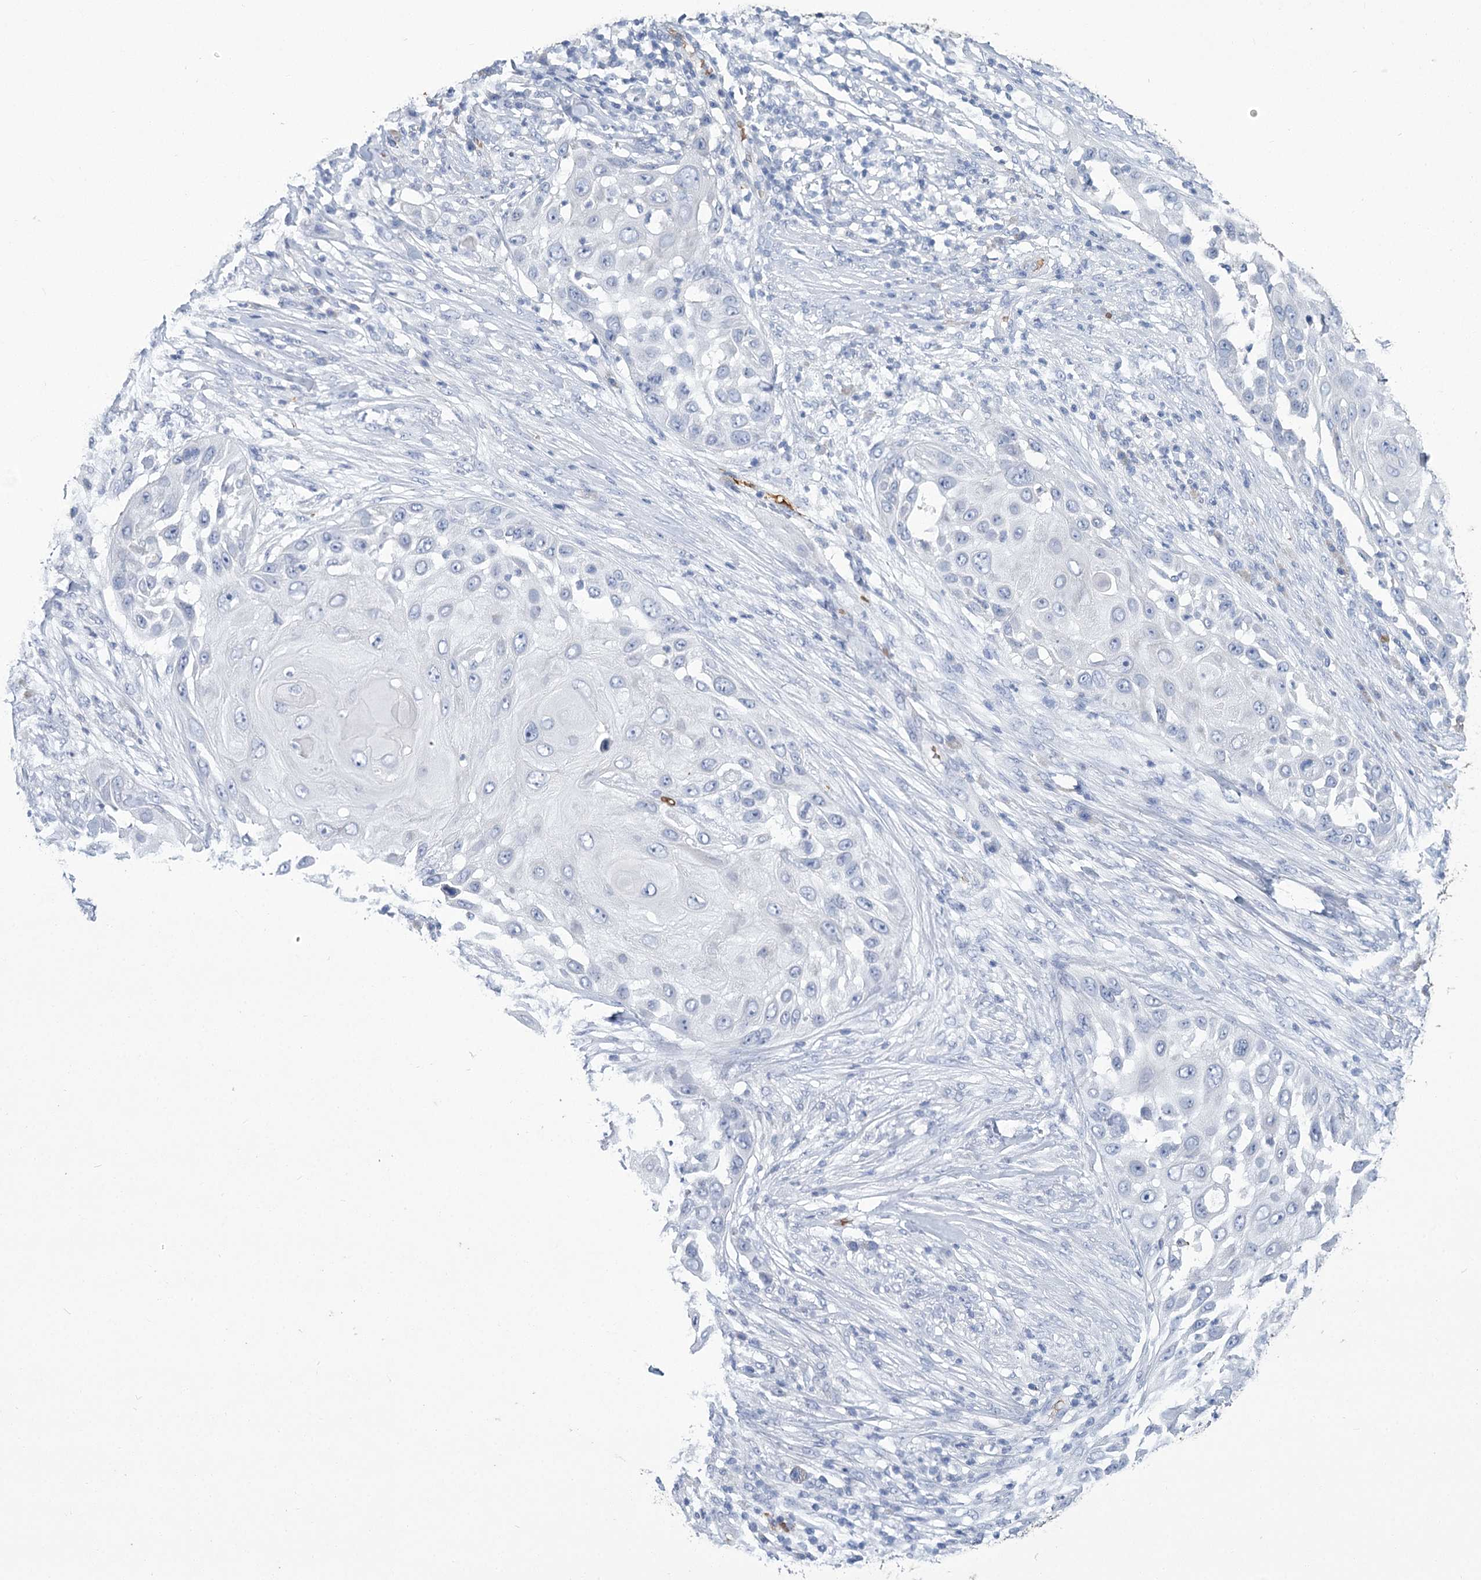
{"staining": {"intensity": "negative", "quantity": "none", "location": "none"}, "tissue": "skin cancer", "cell_type": "Tumor cells", "image_type": "cancer", "snomed": [{"axis": "morphology", "description": "Squamous cell carcinoma, NOS"}, {"axis": "topography", "description": "Skin"}], "caption": "The image exhibits no staining of tumor cells in skin squamous cell carcinoma. The staining is performed using DAB brown chromogen with nuclei counter-stained in using hematoxylin.", "gene": "HBA1", "patient": {"sex": "female", "age": 44}}